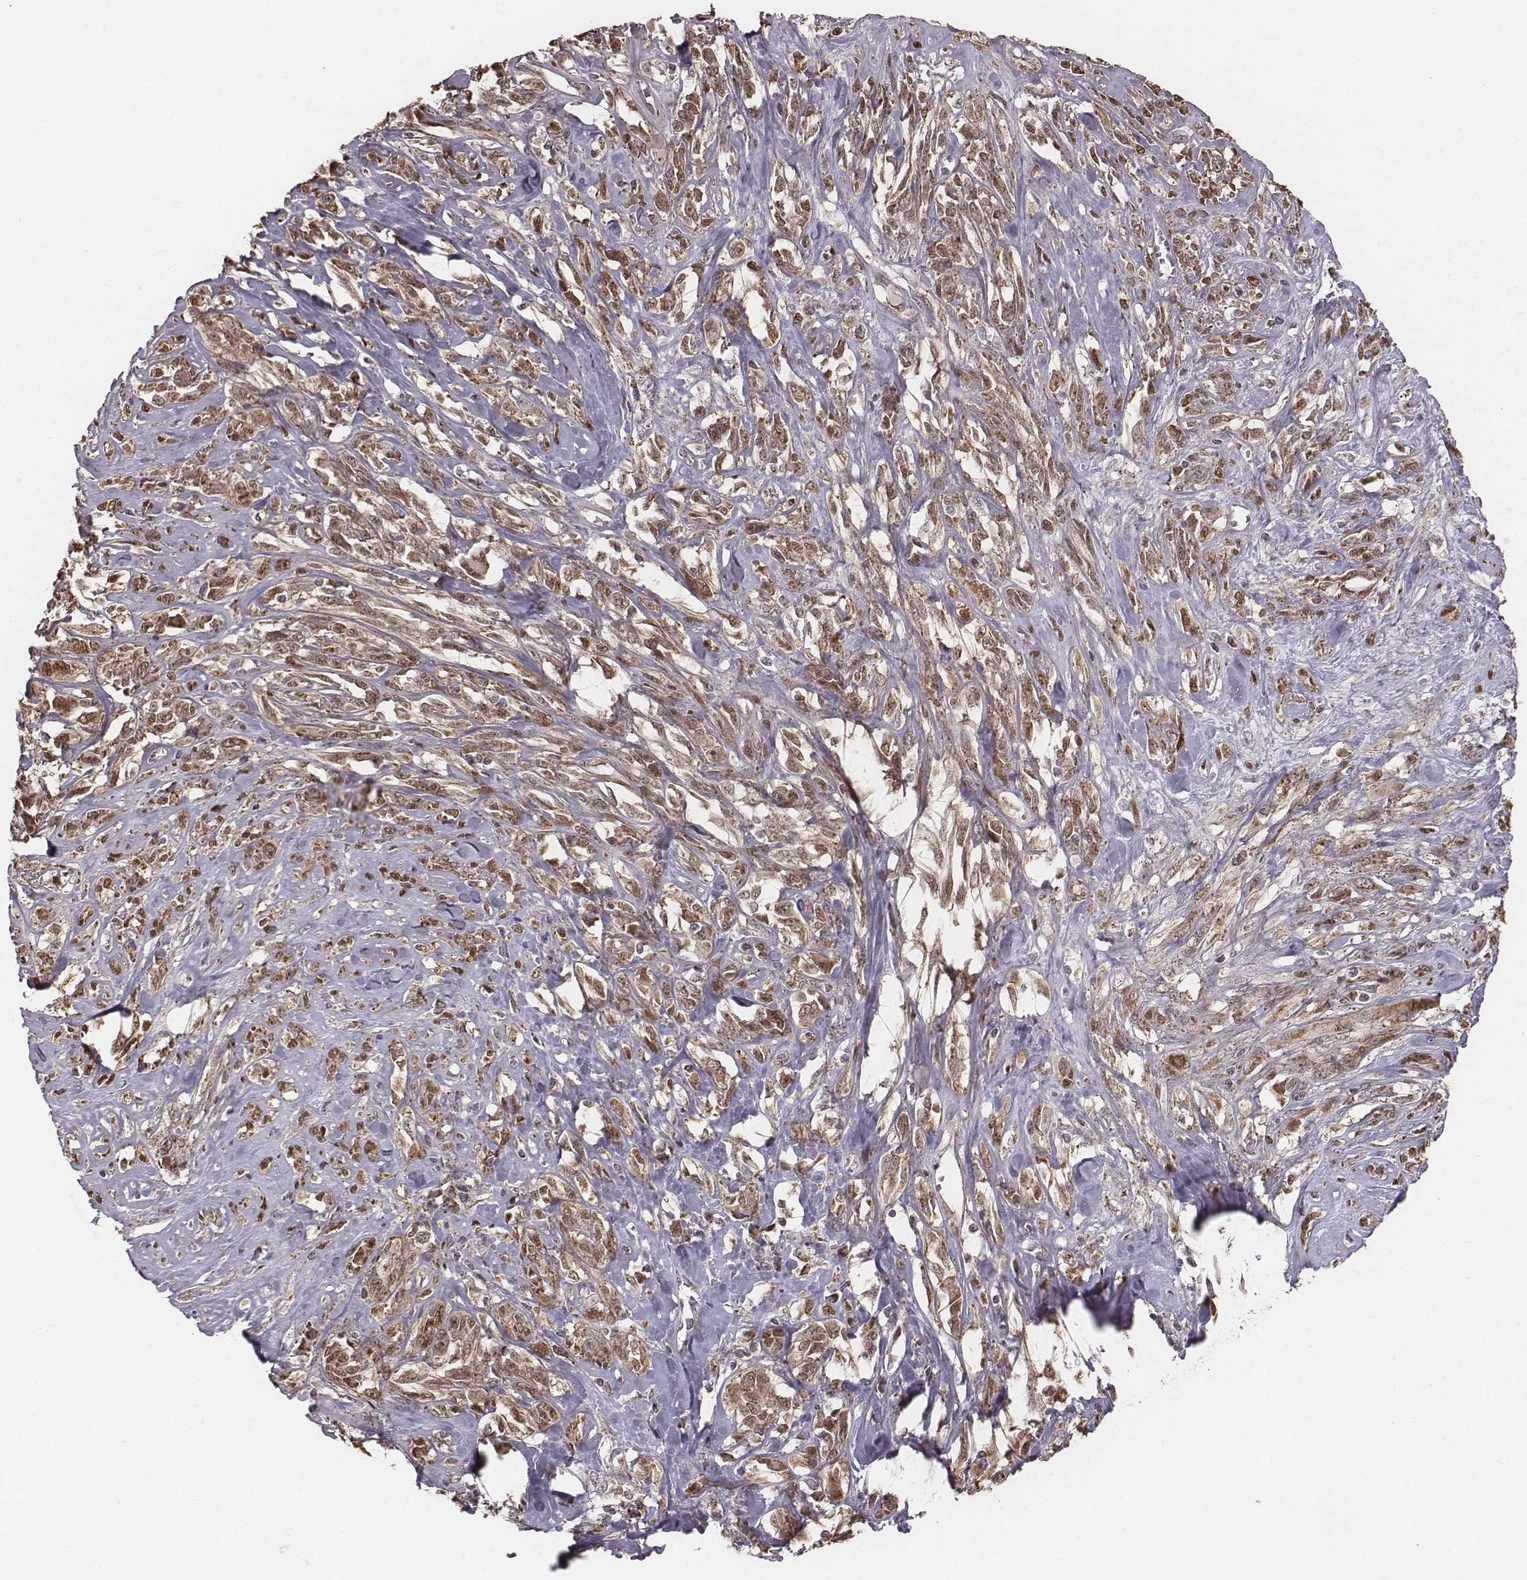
{"staining": {"intensity": "moderate", "quantity": ">75%", "location": "cytoplasmic/membranous"}, "tissue": "melanoma", "cell_type": "Tumor cells", "image_type": "cancer", "snomed": [{"axis": "morphology", "description": "Malignant melanoma, NOS"}, {"axis": "topography", "description": "Skin"}], "caption": "DAB immunohistochemical staining of human melanoma exhibits moderate cytoplasmic/membranous protein staining in approximately >75% of tumor cells. (DAB (3,3'-diaminobenzidine) IHC, brown staining for protein, blue staining for nuclei).", "gene": "PDCD2L", "patient": {"sex": "female", "age": 91}}